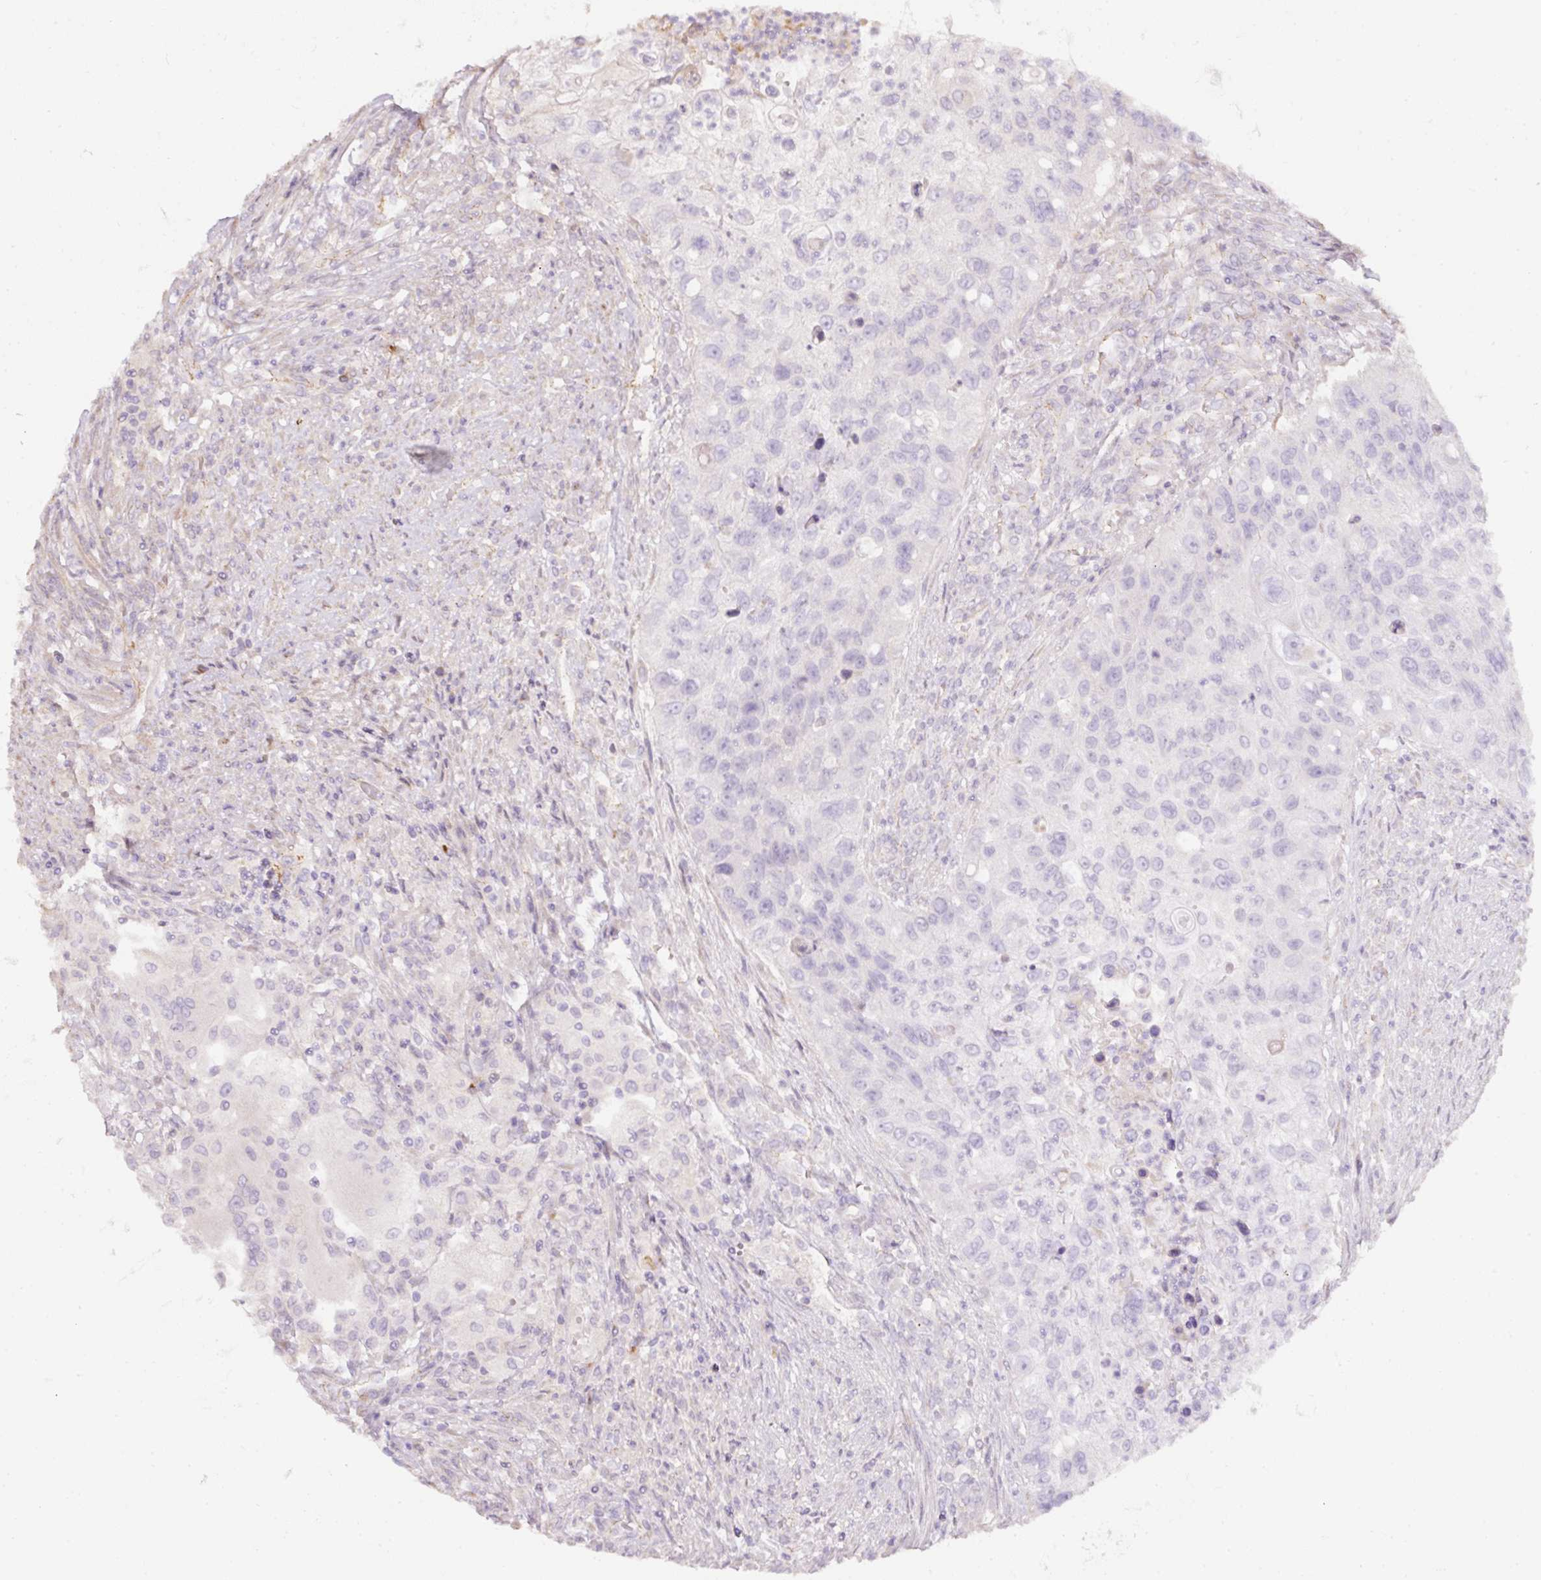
{"staining": {"intensity": "negative", "quantity": "none", "location": "none"}, "tissue": "urothelial cancer", "cell_type": "Tumor cells", "image_type": "cancer", "snomed": [{"axis": "morphology", "description": "Urothelial carcinoma, High grade"}, {"axis": "topography", "description": "Urinary bladder"}], "caption": "This is an IHC image of urothelial cancer. There is no expression in tumor cells.", "gene": "NBPF11", "patient": {"sex": "female", "age": 60}}